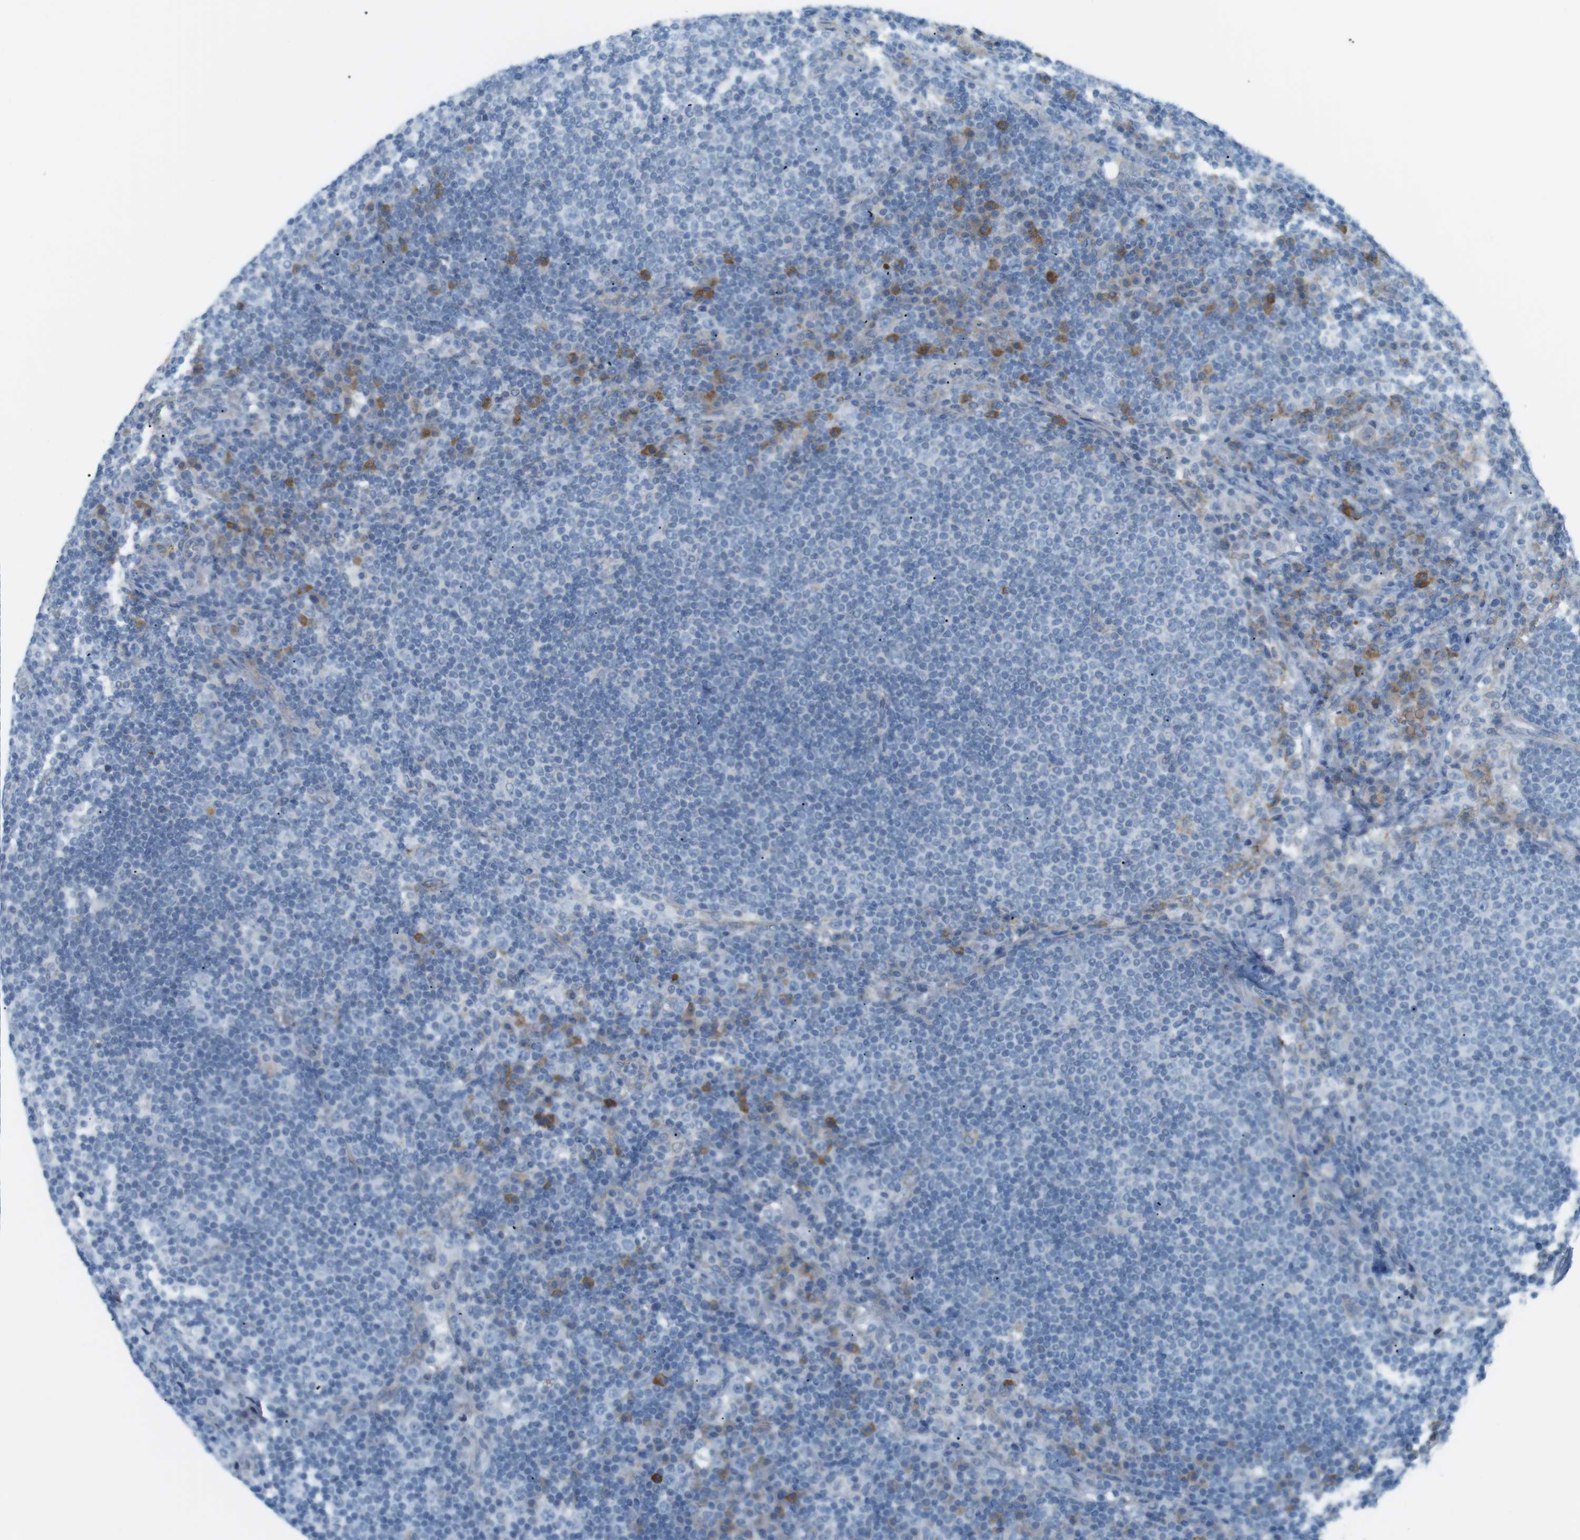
{"staining": {"intensity": "negative", "quantity": "none", "location": "none"}, "tissue": "lymph node", "cell_type": "Germinal center cells", "image_type": "normal", "snomed": [{"axis": "morphology", "description": "Normal tissue, NOS"}, {"axis": "topography", "description": "Lymph node"}], "caption": "This is a photomicrograph of IHC staining of benign lymph node, which shows no staining in germinal center cells.", "gene": "VAMP1", "patient": {"sex": "female", "age": 53}}